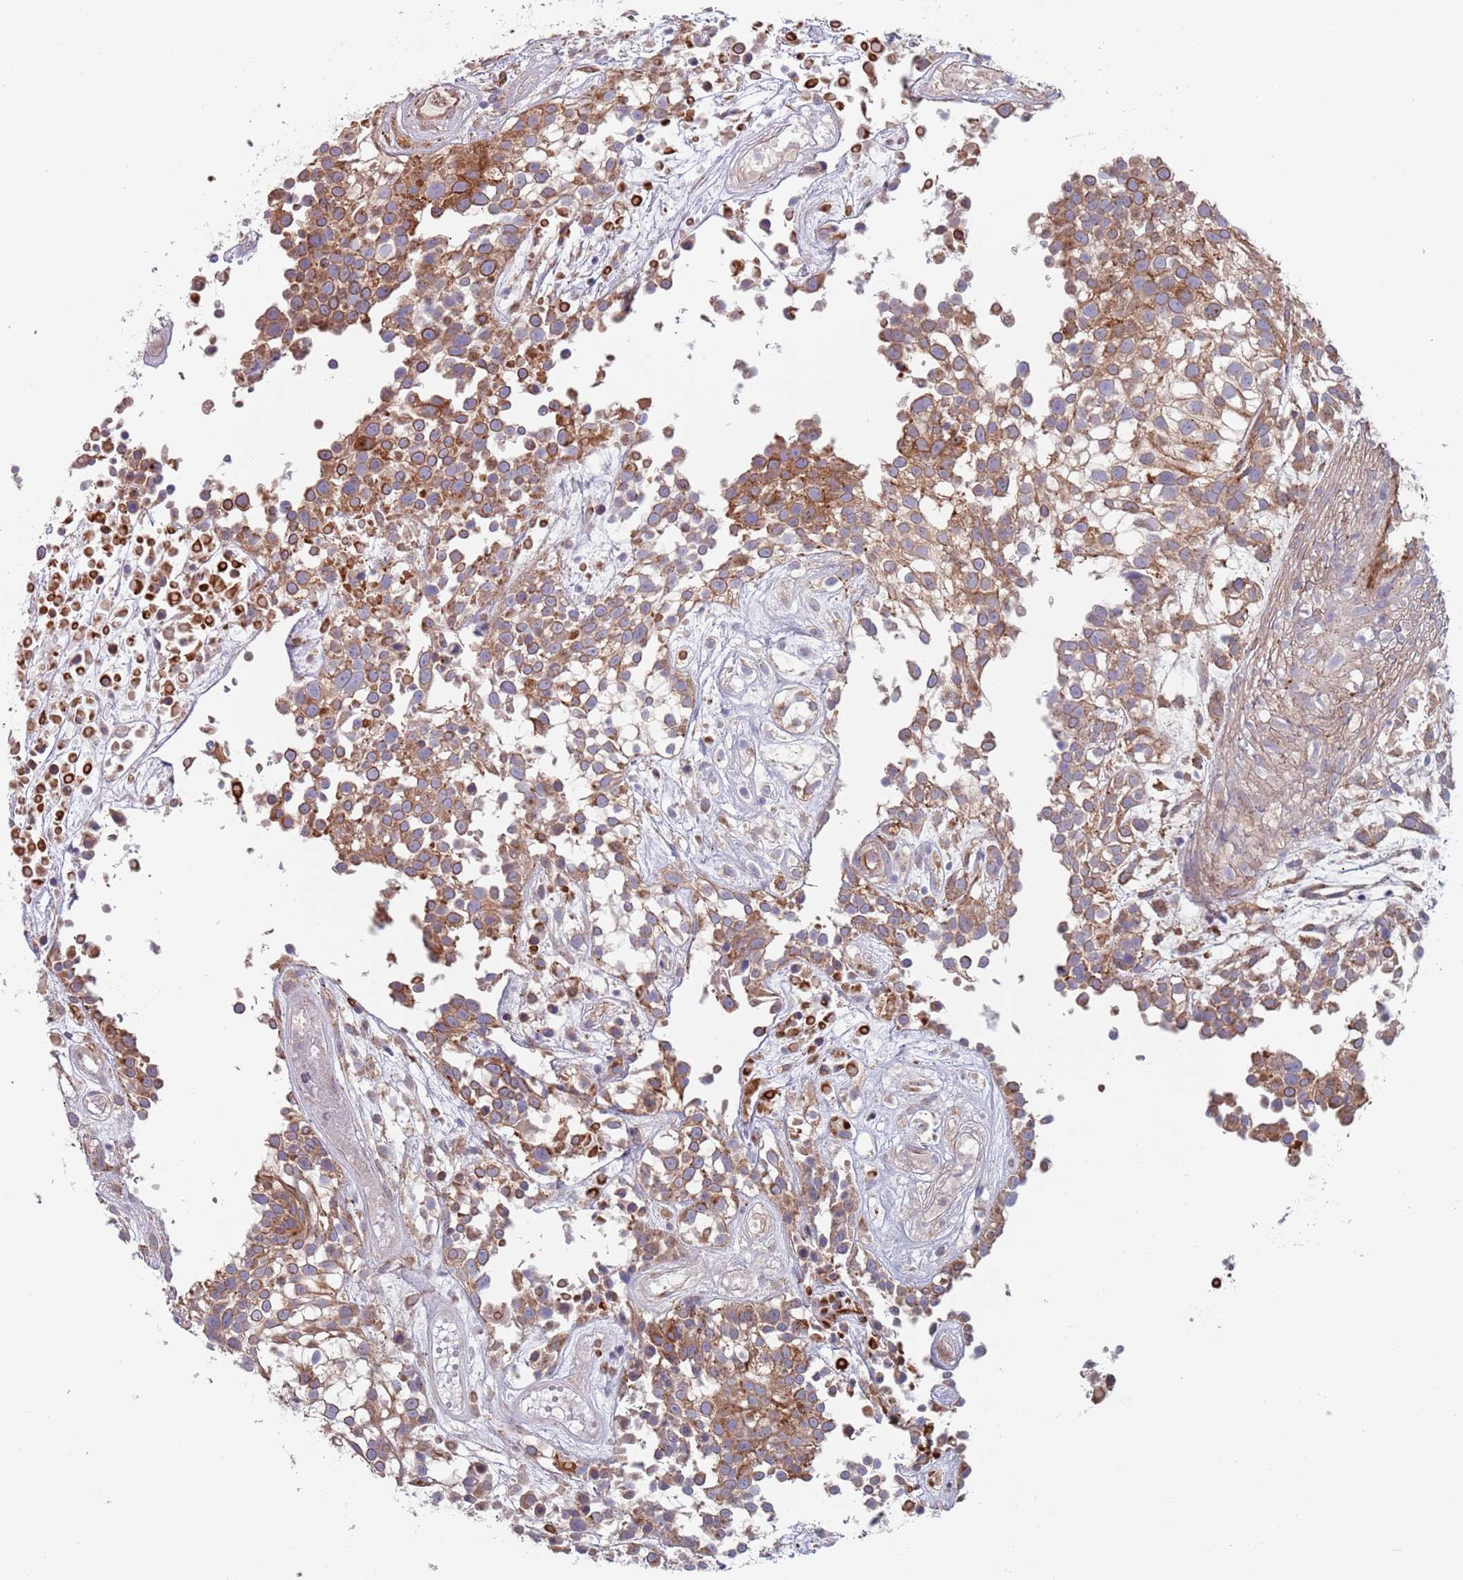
{"staining": {"intensity": "moderate", "quantity": ">75%", "location": "cytoplasmic/membranous"}, "tissue": "urothelial cancer", "cell_type": "Tumor cells", "image_type": "cancer", "snomed": [{"axis": "morphology", "description": "Urothelial carcinoma, High grade"}, {"axis": "topography", "description": "Urinary bladder"}], "caption": "High-magnification brightfield microscopy of urothelial cancer stained with DAB (3,3'-diaminobenzidine) (brown) and counterstained with hematoxylin (blue). tumor cells exhibit moderate cytoplasmic/membranous positivity is identified in about>75% of cells.", "gene": "APPL2", "patient": {"sex": "male", "age": 56}}